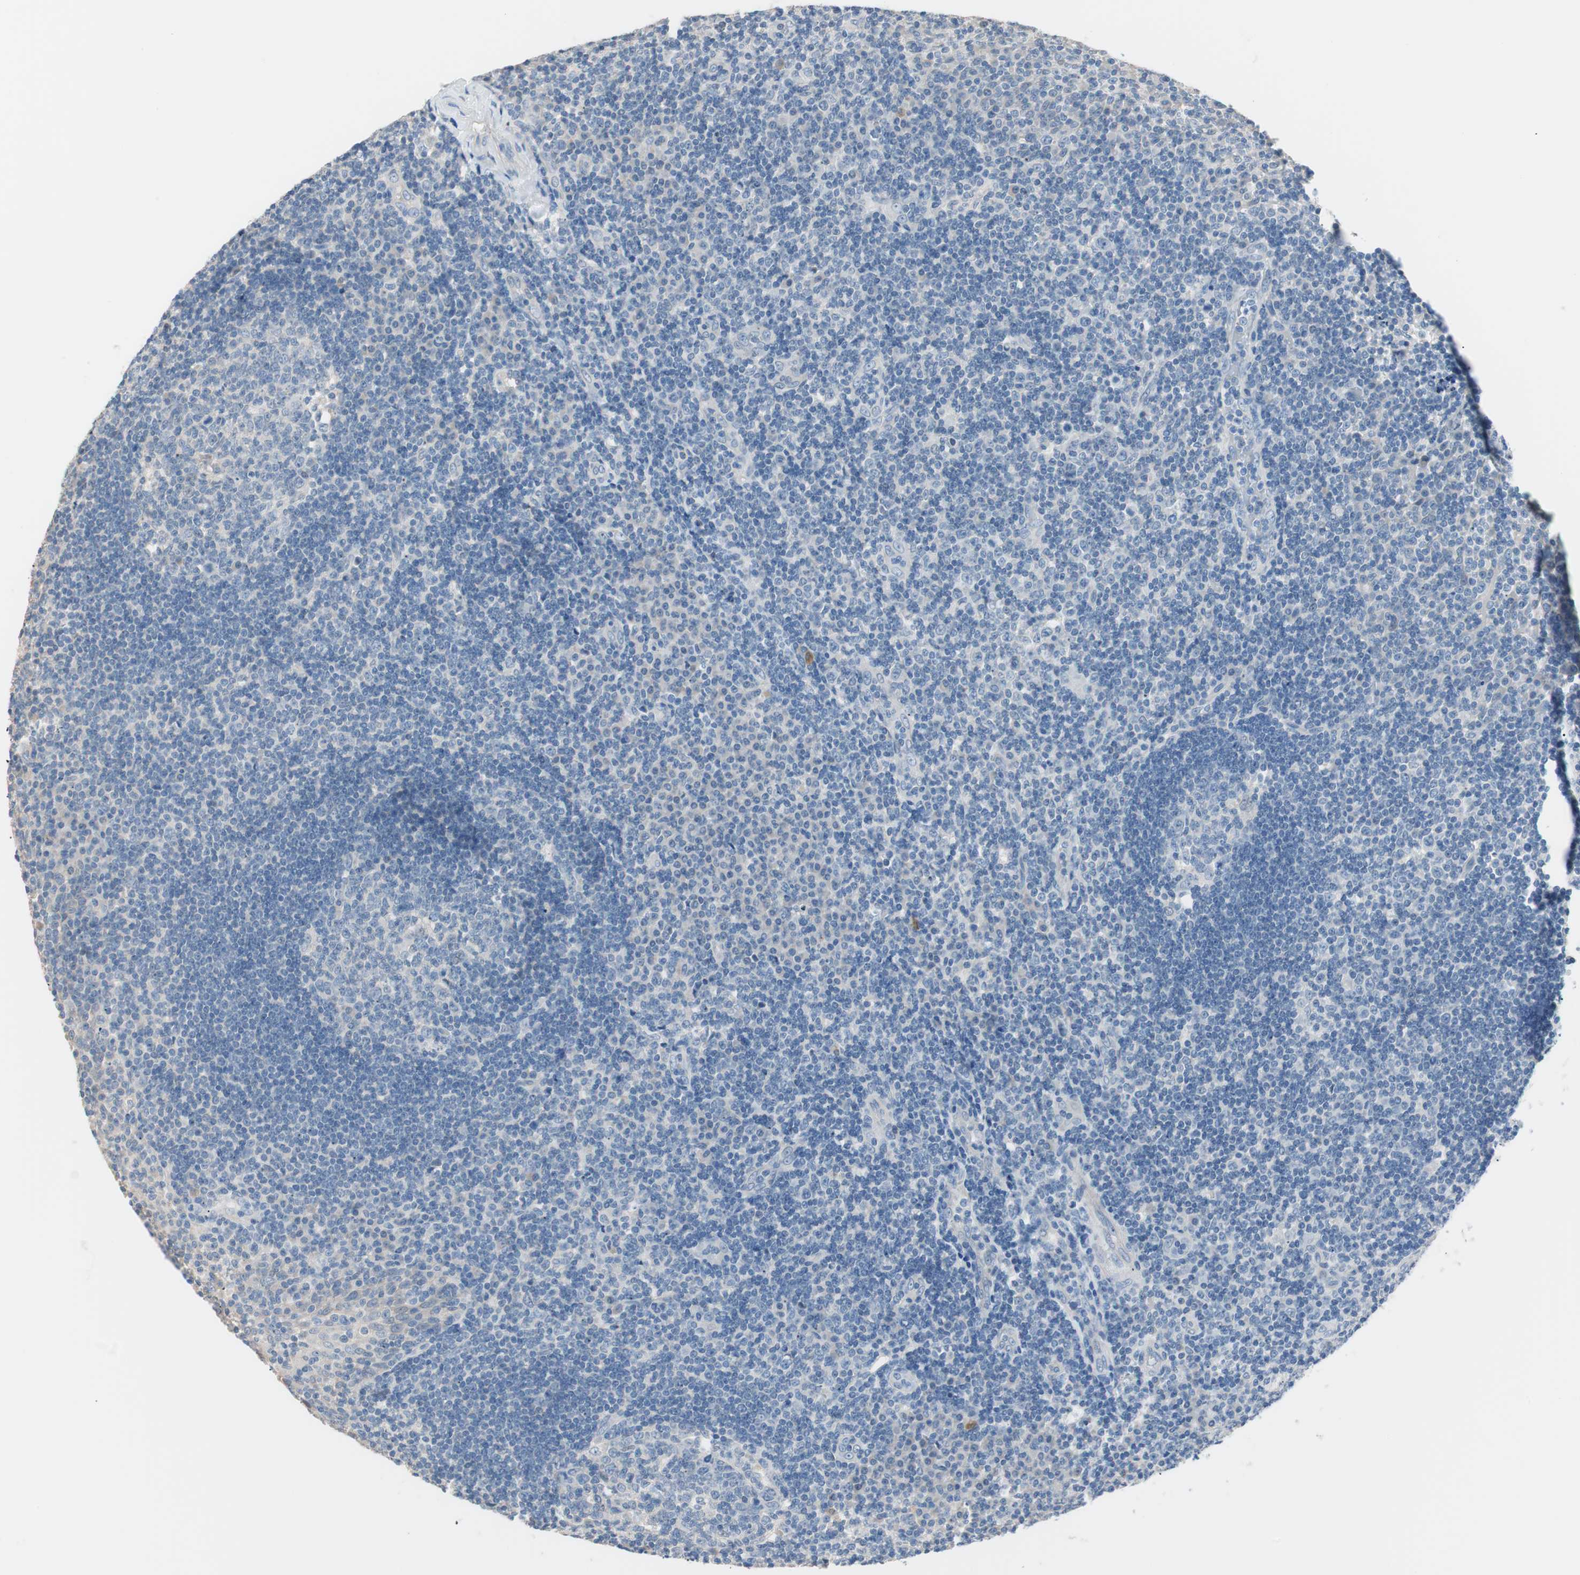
{"staining": {"intensity": "negative", "quantity": "none", "location": "none"}, "tissue": "tonsil", "cell_type": "Germinal center cells", "image_type": "normal", "snomed": [{"axis": "morphology", "description": "Normal tissue, NOS"}, {"axis": "topography", "description": "Tonsil"}], "caption": "An image of human tonsil is negative for staining in germinal center cells.", "gene": "VIL1", "patient": {"sex": "female", "age": 40}}